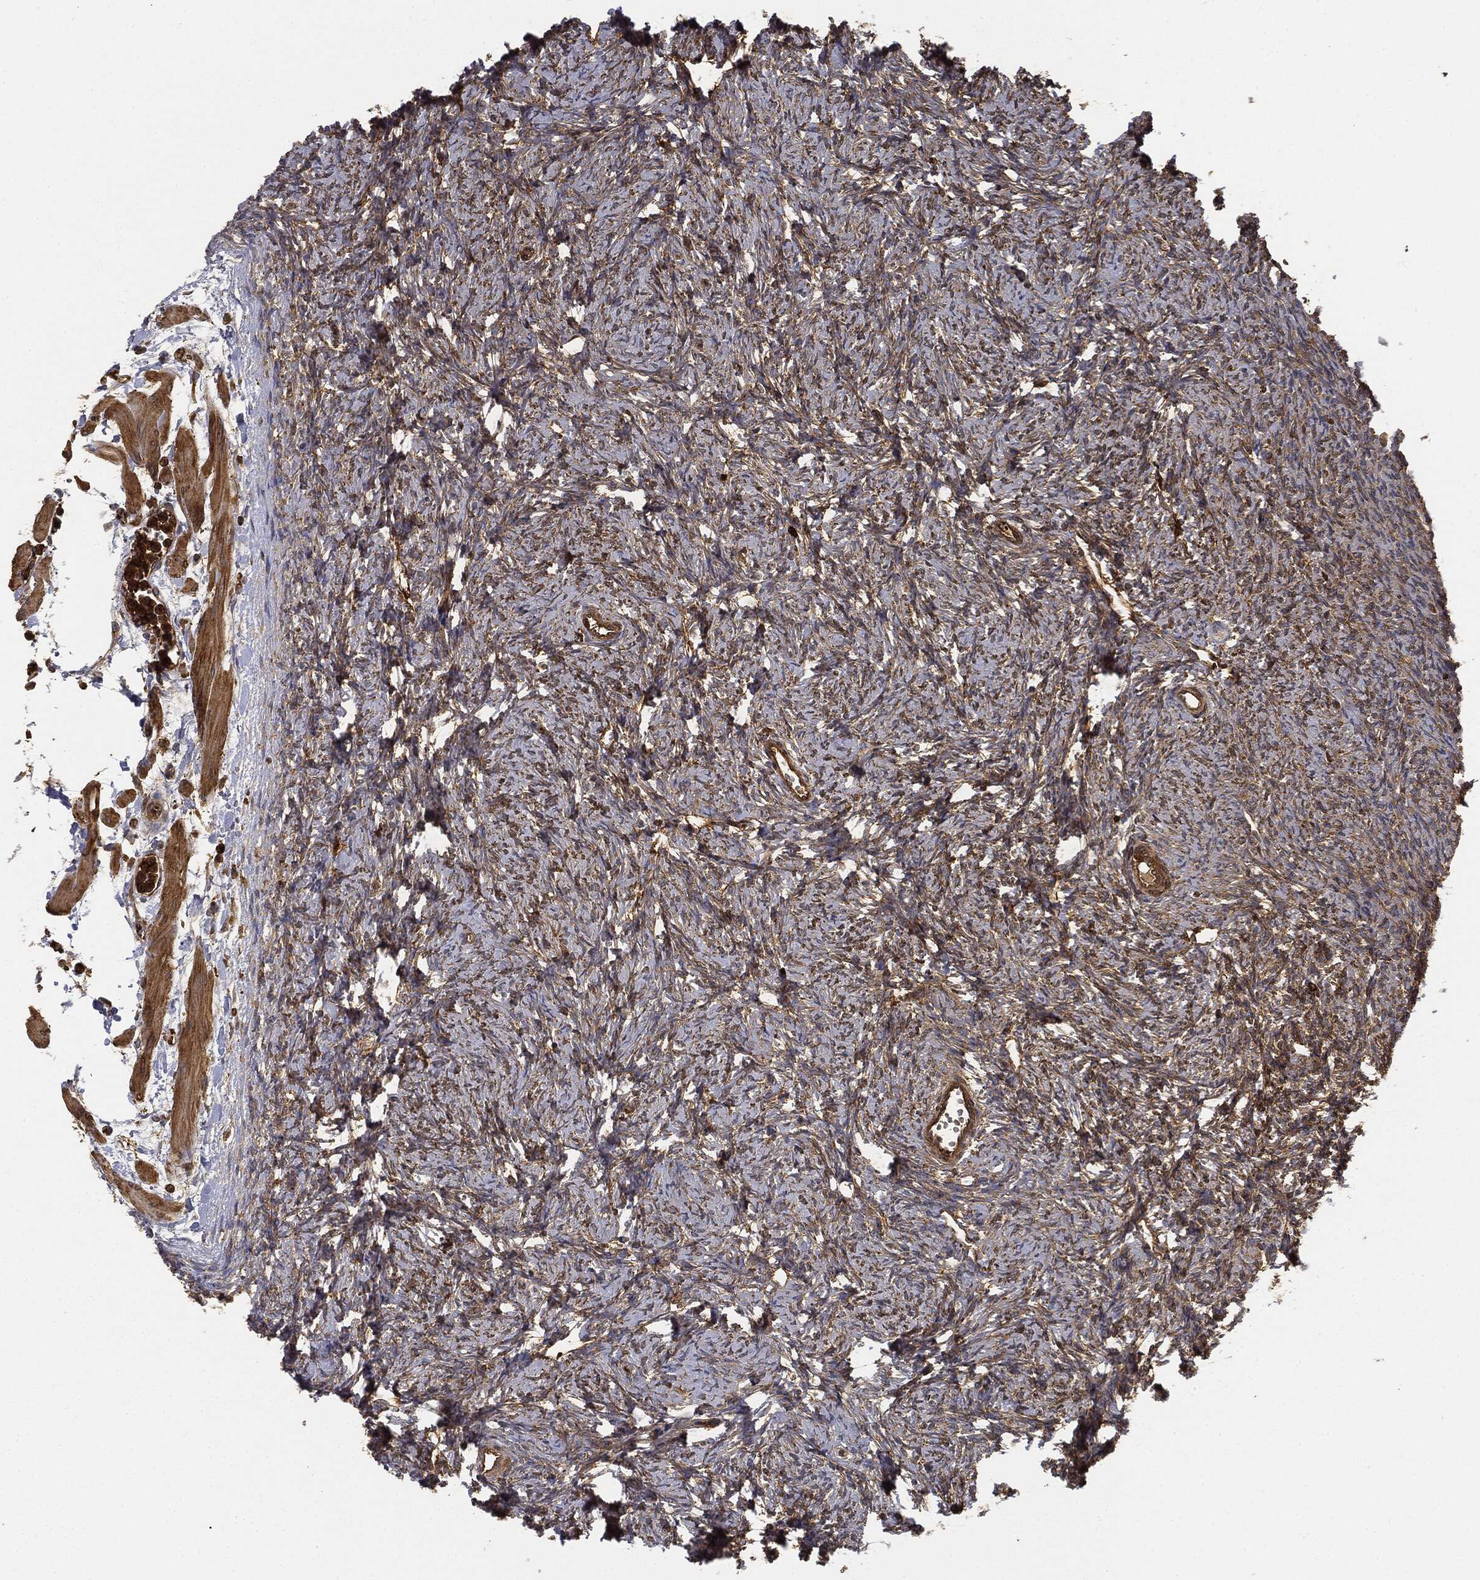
{"staining": {"intensity": "moderate", "quantity": "25%-75%", "location": "cytoplasmic/membranous"}, "tissue": "ovary", "cell_type": "Ovarian stroma cells", "image_type": "normal", "snomed": [{"axis": "morphology", "description": "Normal tissue, NOS"}, {"axis": "topography", "description": "Fallopian tube"}, {"axis": "topography", "description": "Ovary"}], "caption": "Immunohistochemical staining of unremarkable ovary demonstrates 25%-75% levels of moderate cytoplasmic/membranous protein positivity in about 25%-75% of ovarian stroma cells.", "gene": "WDR1", "patient": {"sex": "female", "age": 33}}